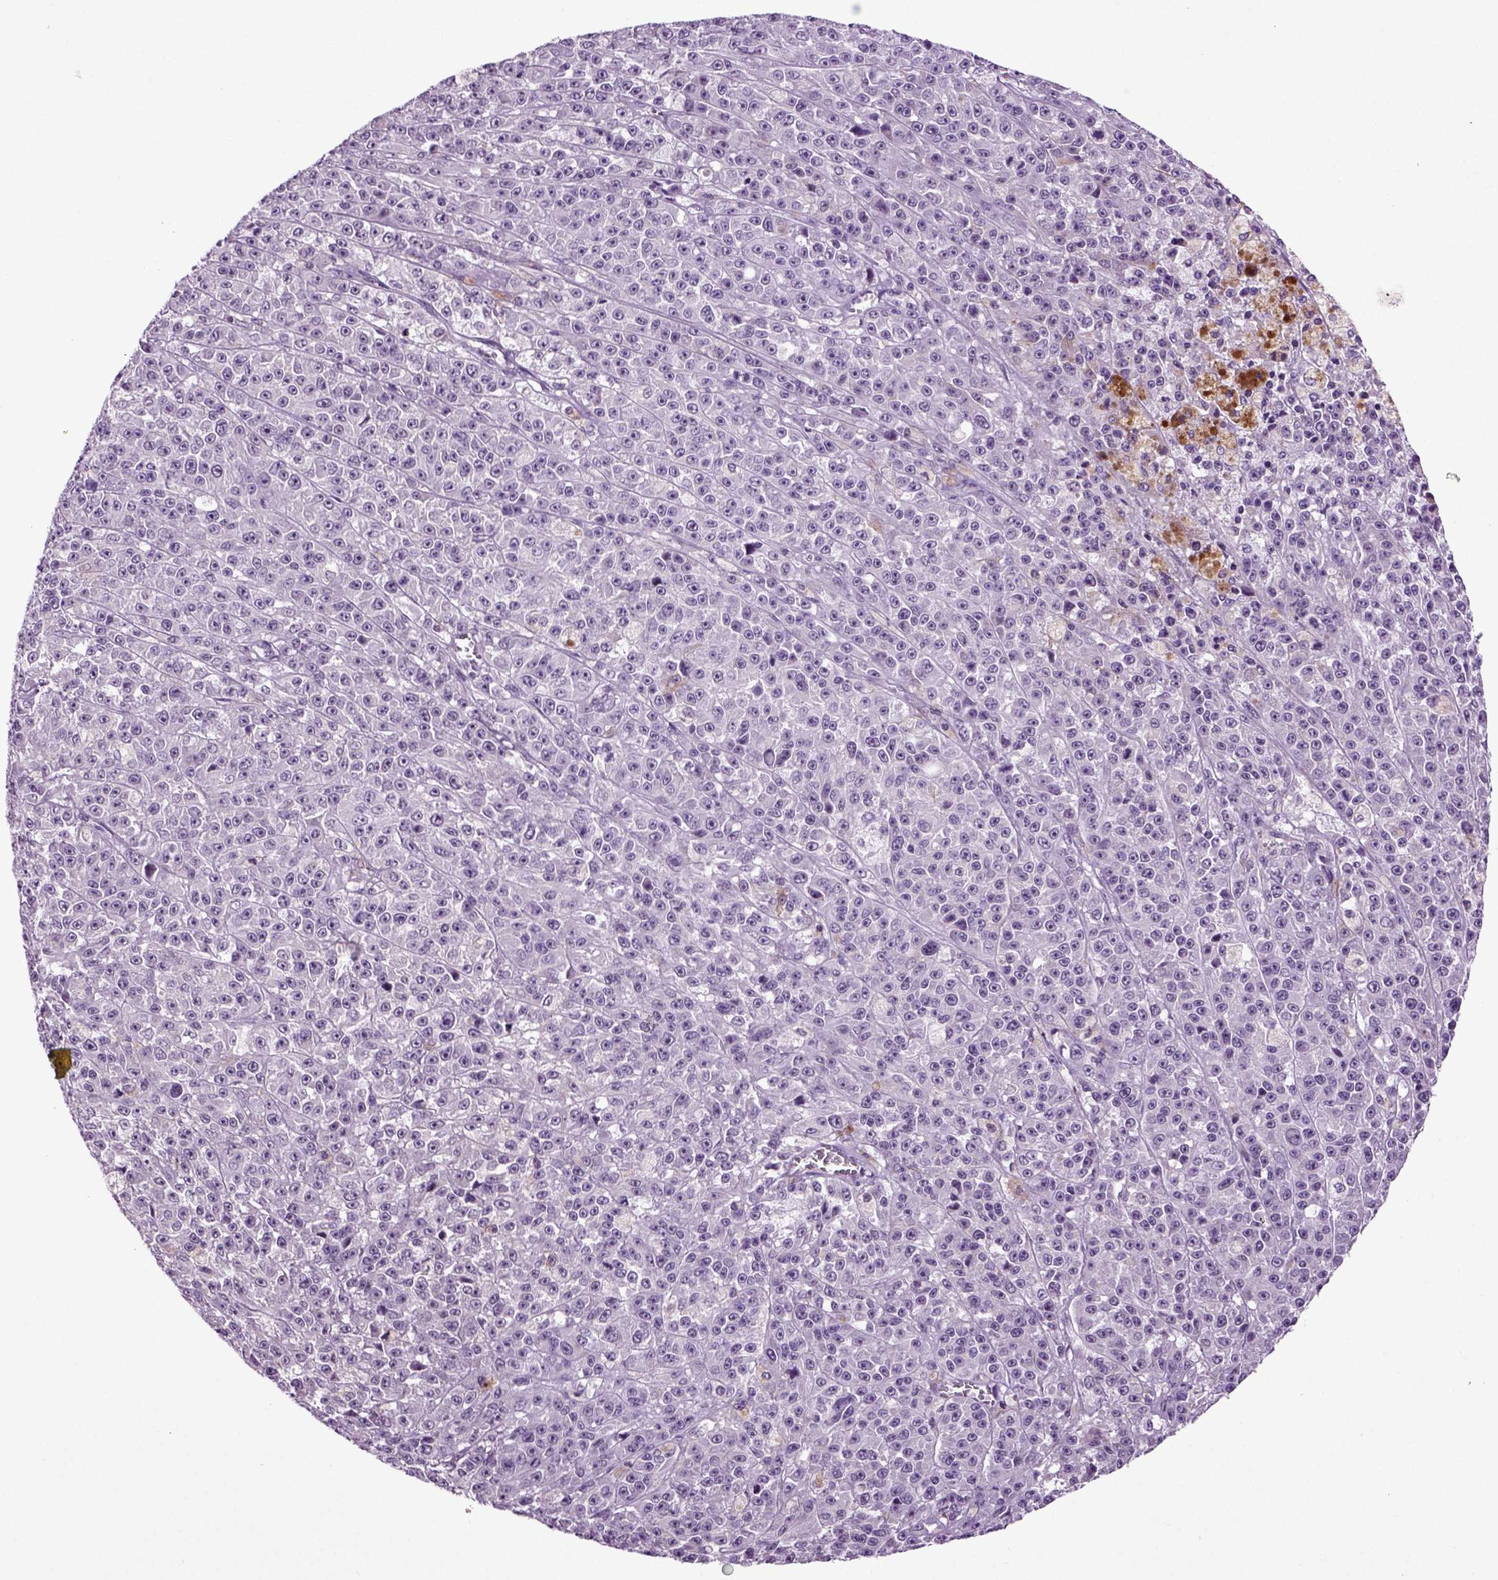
{"staining": {"intensity": "negative", "quantity": "none", "location": "none"}, "tissue": "melanoma", "cell_type": "Tumor cells", "image_type": "cancer", "snomed": [{"axis": "morphology", "description": "Malignant melanoma, NOS"}, {"axis": "topography", "description": "Skin"}], "caption": "The micrograph demonstrates no staining of tumor cells in melanoma.", "gene": "FGF11", "patient": {"sex": "female", "age": 58}}